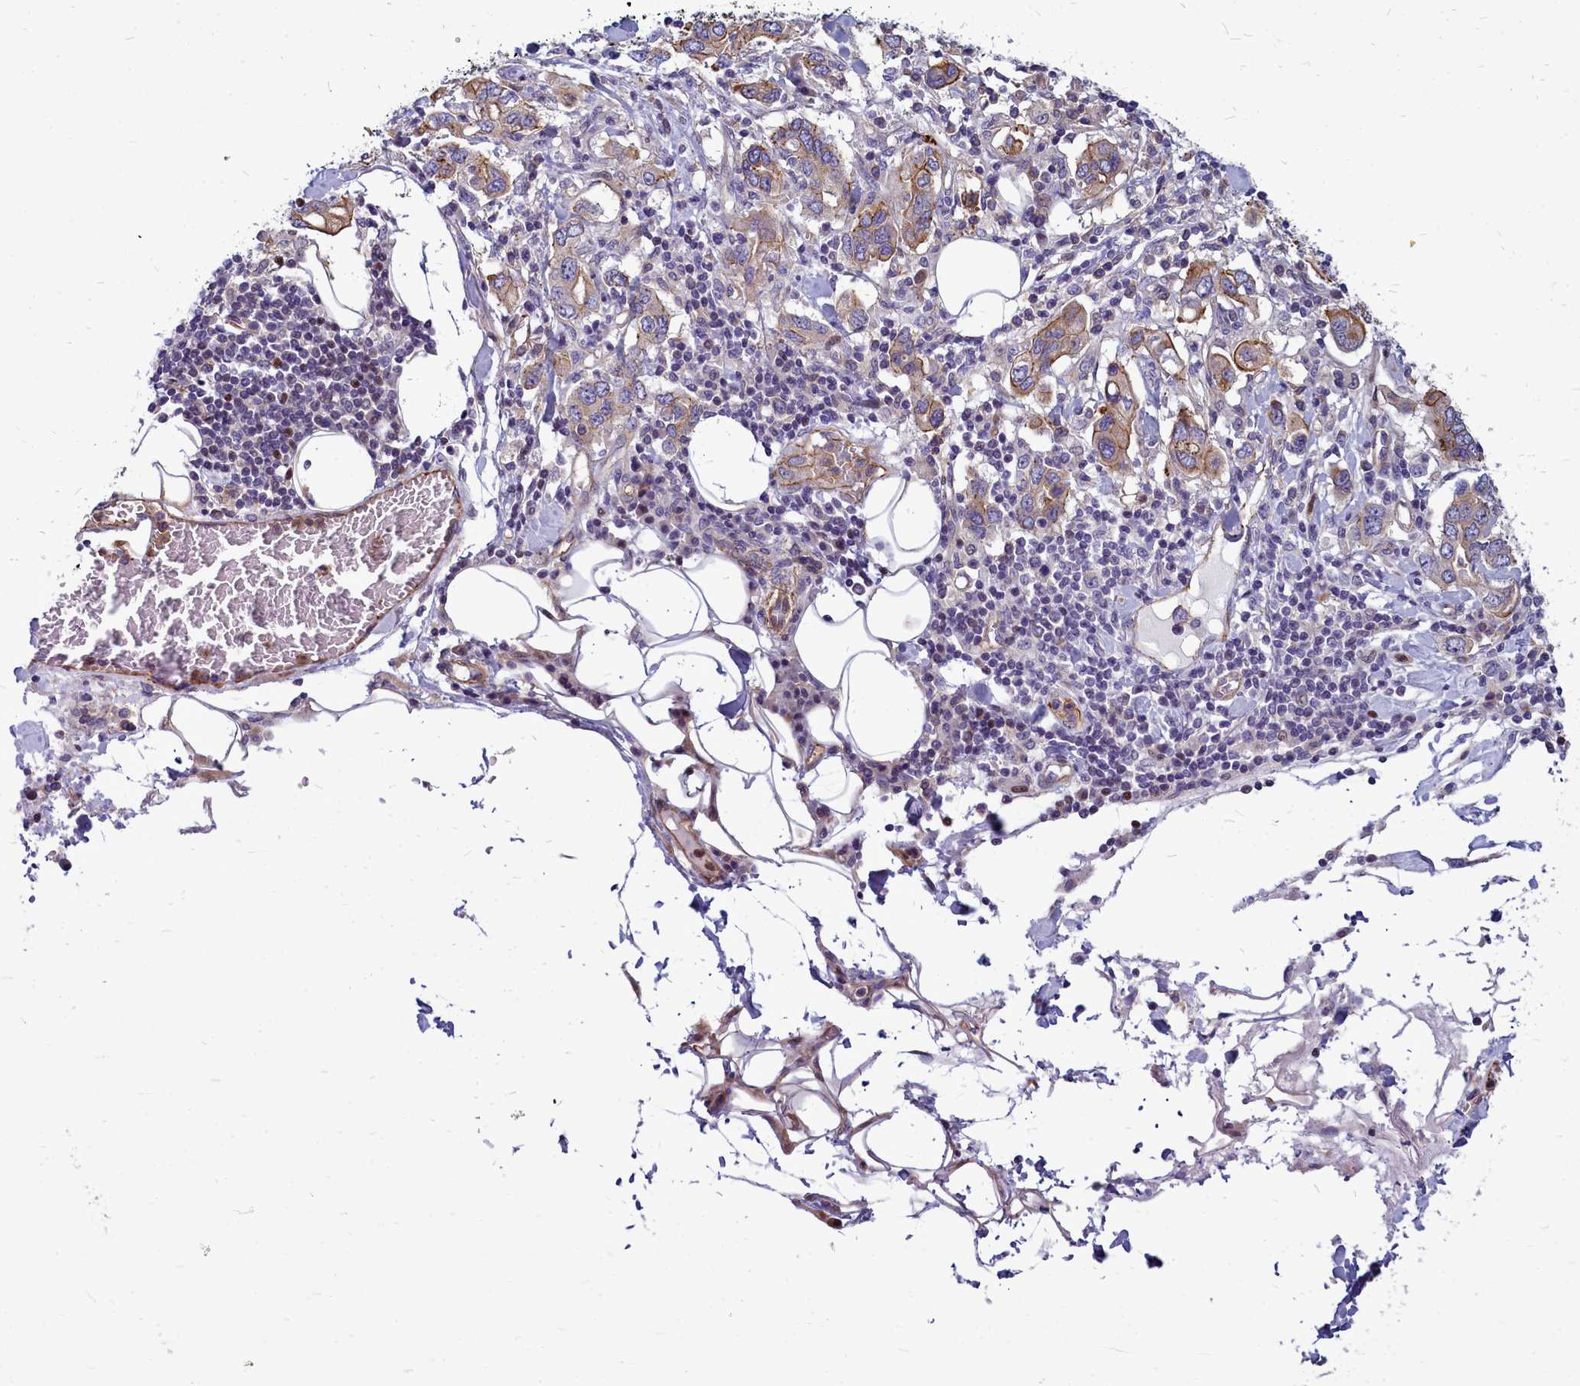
{"staining": {"intensity": "moderate", "quantity": ">75%", "location": "cytoplasmic/membranous"}, "tissue": "stomach cancer", "cell_type": "Tumor cells", "image_type": "cancer", "snomed": [{"axis": "morphology", "description": "Adenocarcinoma, NOS"}, {"axis": "topography", "description": "Stomach, upper"}, {"axis": "topography", "description": "Stomach"}], "caption": "The histopathology image demonstrates staining of adenocarcinoma (stomach), revealing moderate cytoplasmic/membranous protein expression (brown color) within tumor cells.", "gene": "TTC5", "patient": {"sex": "male", "age": 62}}